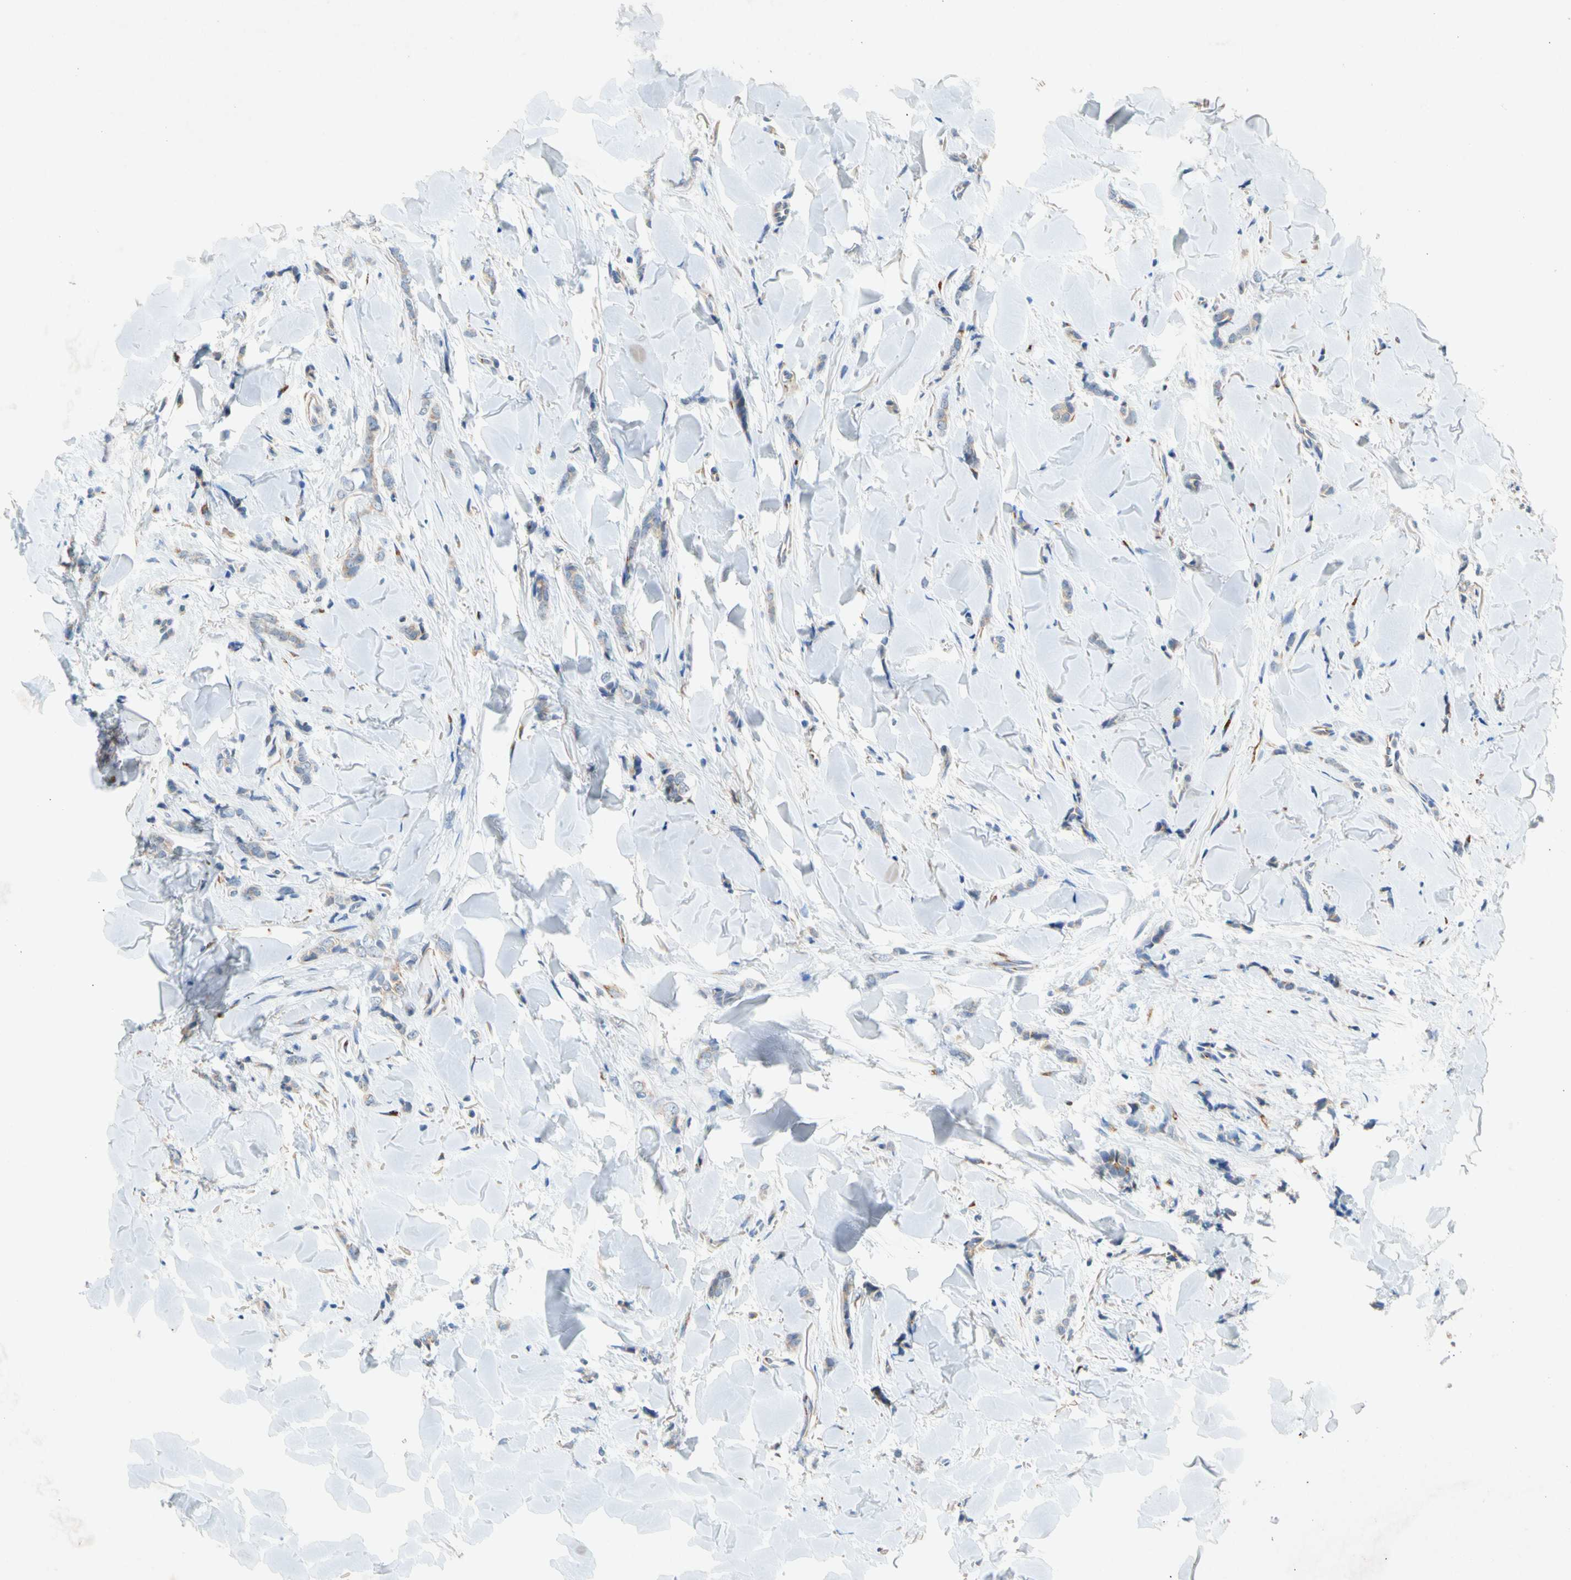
{"staining": {"intensity": "weak", "quantity": "25%-75%", "location": "cytoplasmic/membranous"}, "tissue": "breast cancer", "cell_type": "Tumor cells", "image_type": "cancer", "snomed": [{"axis": "morphology", "description": "Lobular carcinoma"}, {"axis": "topography", "description": "Skin"}, {"axis": "topography", "description": "Breast"}], "caption": "A low amount of weak cytoplasmic/membranous expression is seen in approximately 25%-75% of tumor cells in breast cancer tissue.", "gene": "GASK1B", "patient": {"sex": "female", "age": 46}}